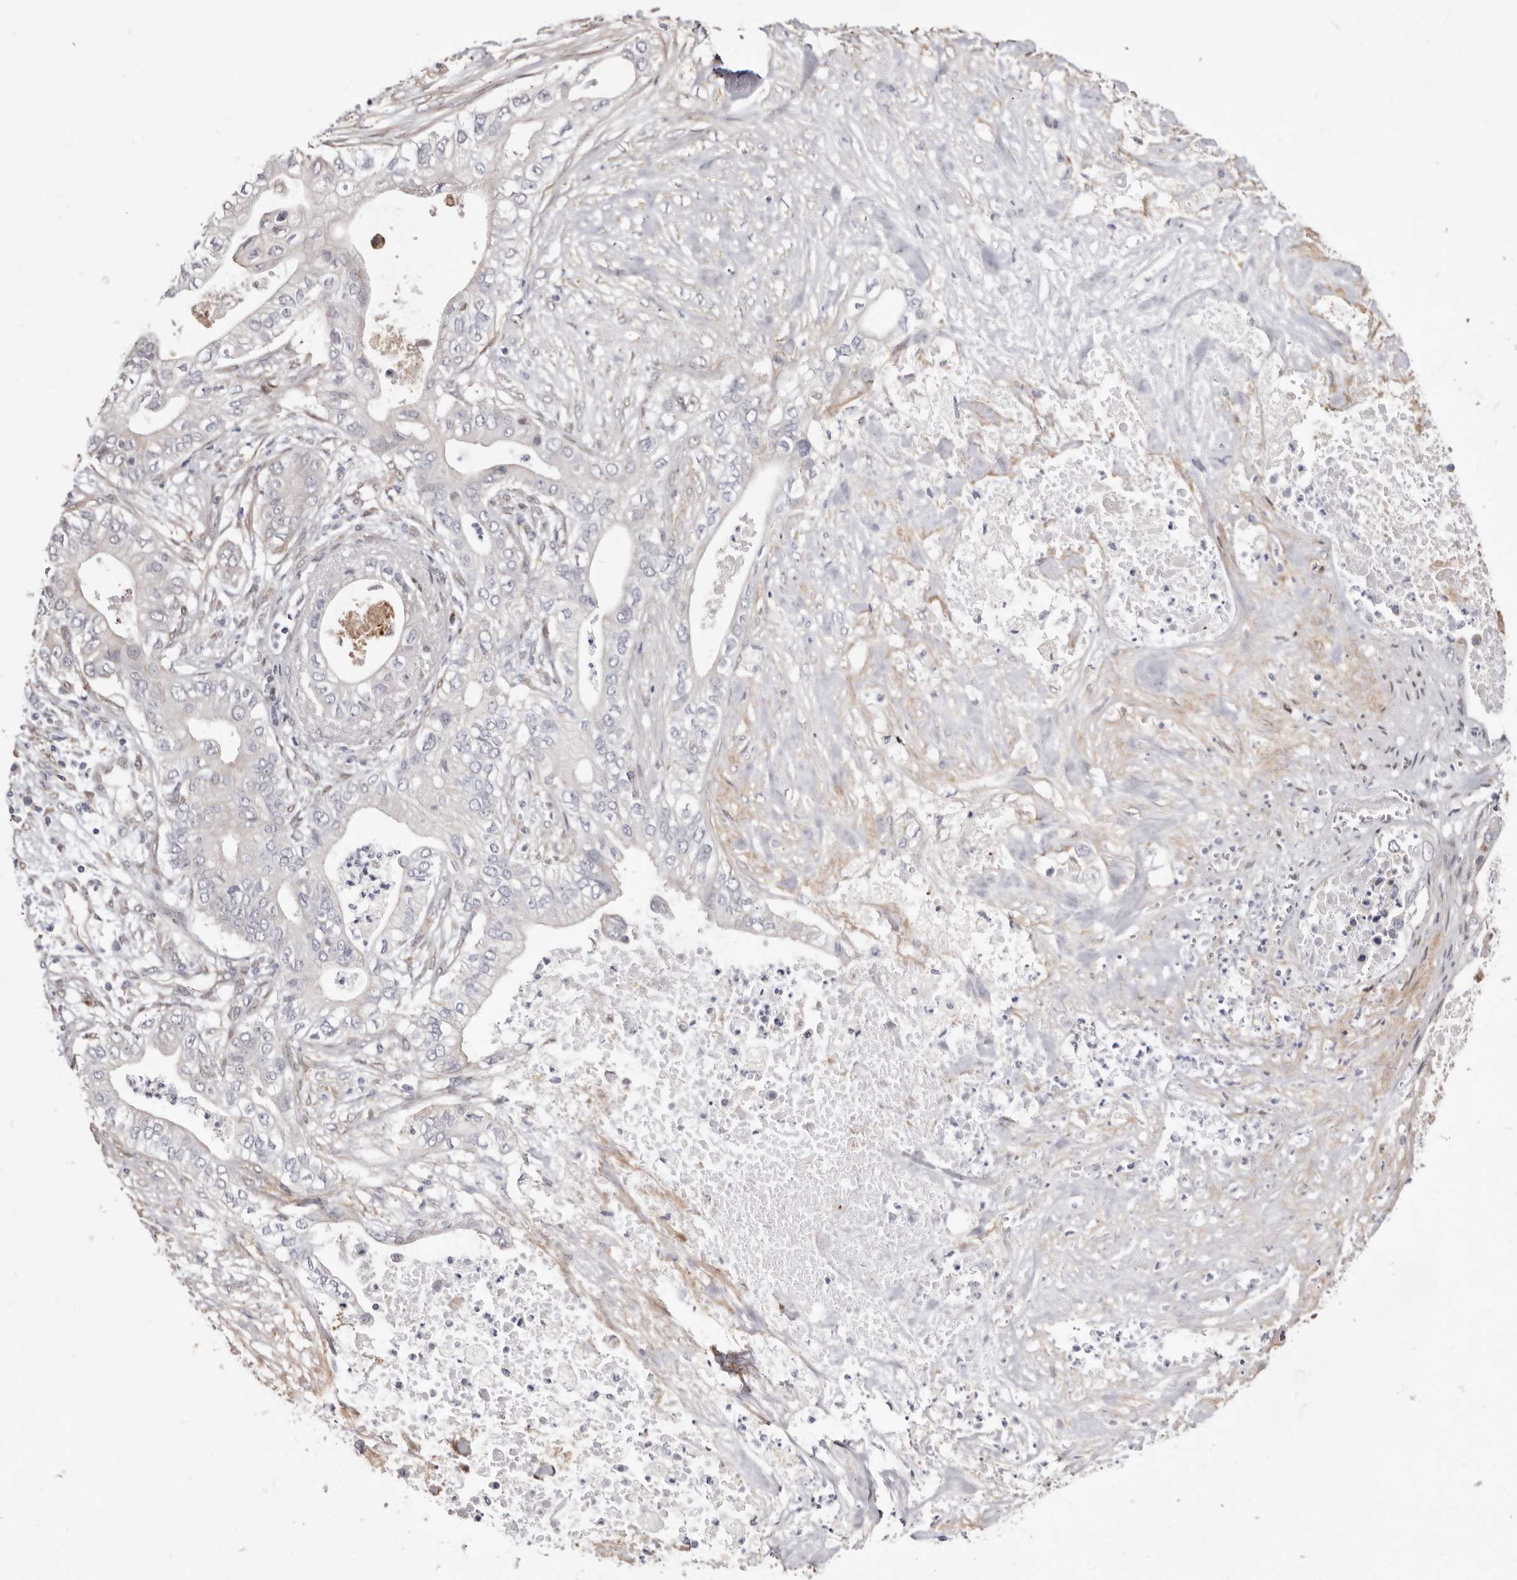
{"staining": {"intensity": "negative", "quantity": "none", "location": "none"}, "tissue": "pancreatic cancer", "cell_type": "Tumor cells", "image_type": "cancer", "snomed": [{"axis": "morphology", "description": "Adenocarcinoma, NOS"}, {"axis": "topography", "description": "Pancreas"}], "caption": "Immunohistochemistry micrograph of pancreatic cancer (adenocarcinoma) stained for a protein (brown), which shows no positivity in tumor cells.", "gene": "KHDRBS2", "patient": {"sex": "female", "age": 78}}